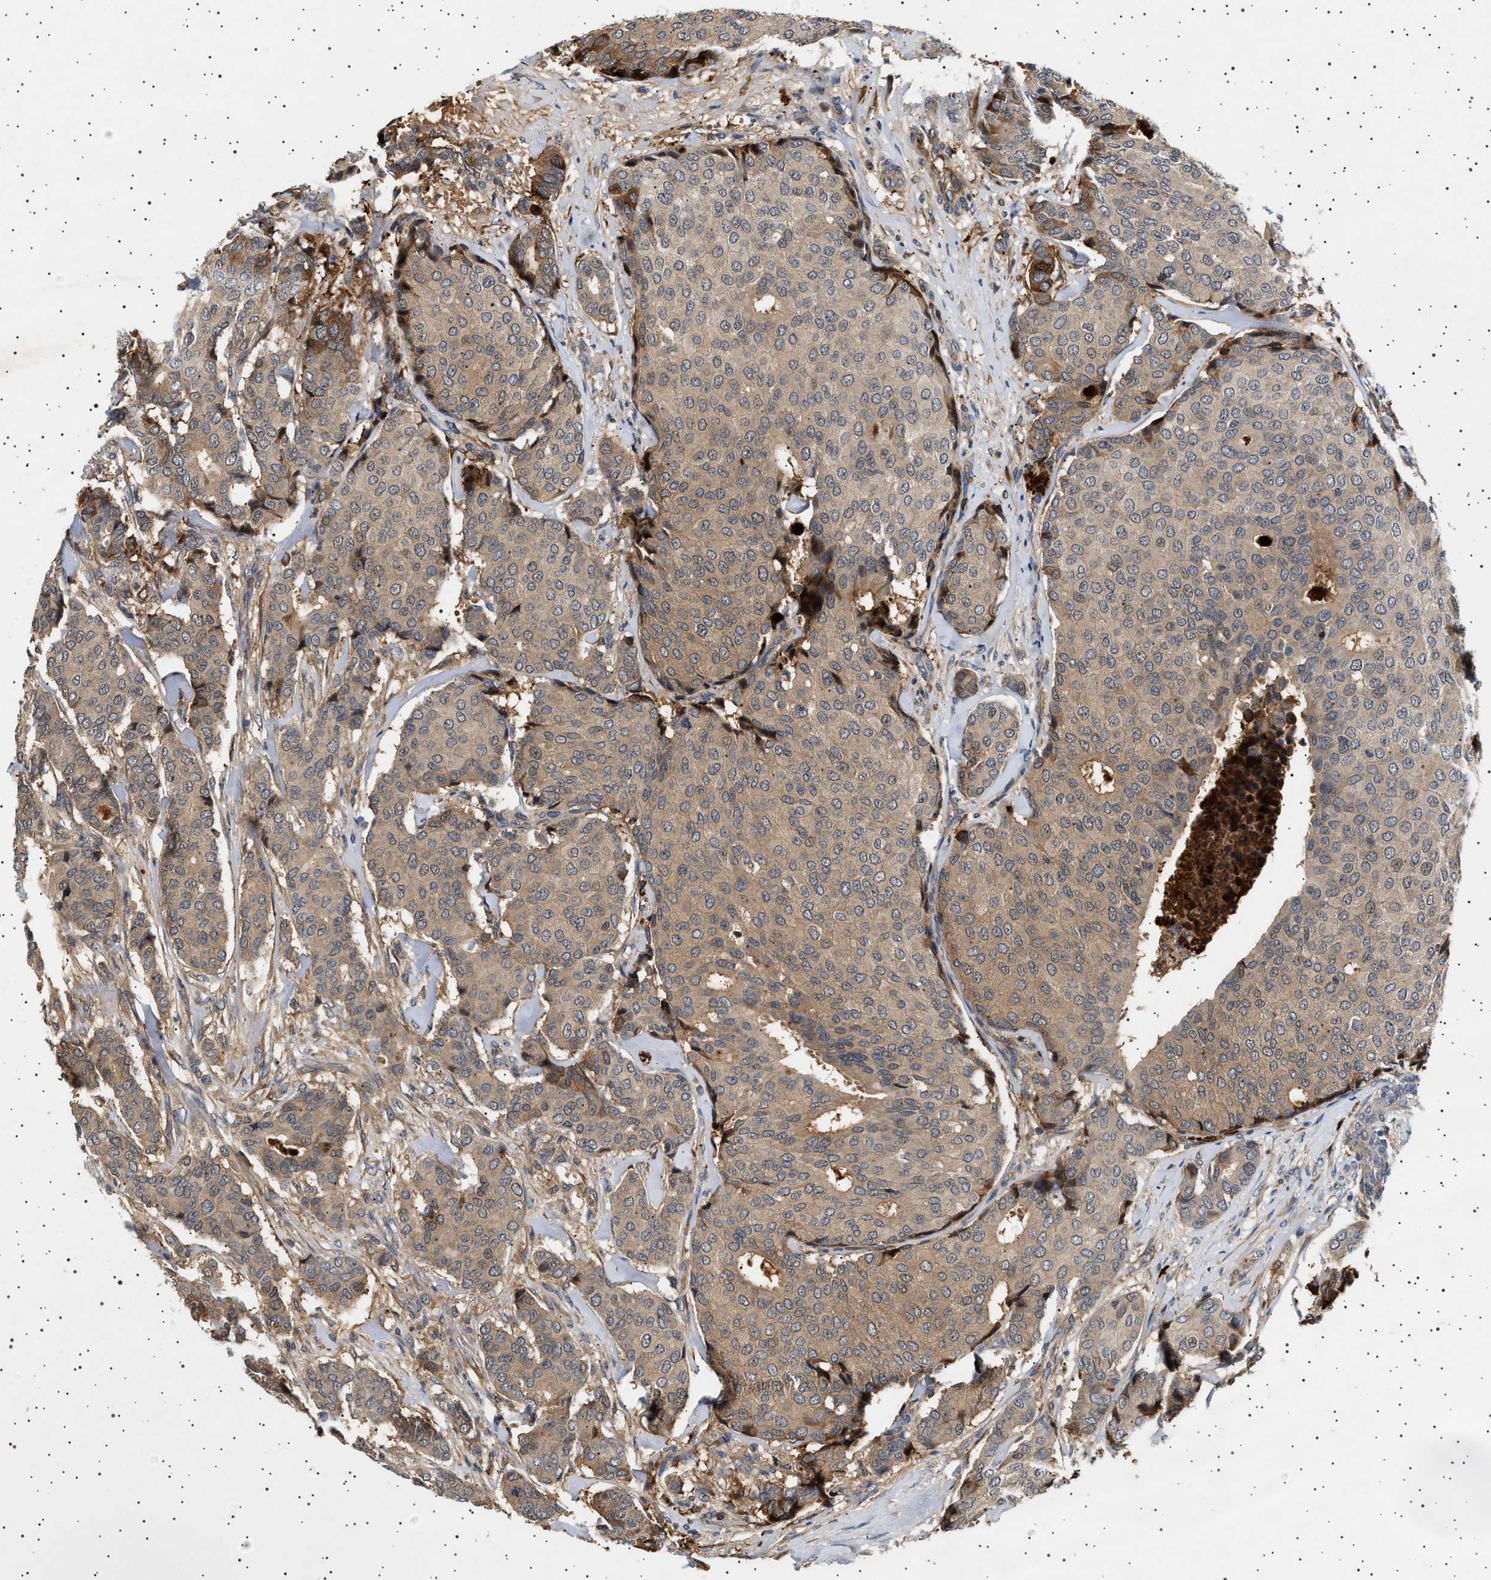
{"staining": {"intensity": "moderate", "quantity": ">75%", "location": "cytoplasmic/membranous,nuclear"}, "tissue": "breast cancer", "cell_type": "Tumor cells", "image_type": "cancer", "snomed": [{"axis": "morphology", "description": "Duct carcinoma"}, {"axis": "topography", "description": "Breast"}], "caption": "A histopathology image of breast cancer stained for a protein reveals moderate cytoplasmic/membranous and nuclear brown staining in tumor cells. The staining was performed using DAB, with brown indicating positive protein expression. Nuclei are stained blue with hematoxylin.", "gene": "FICD", "patient": {"sex": "female", "age": 75}}